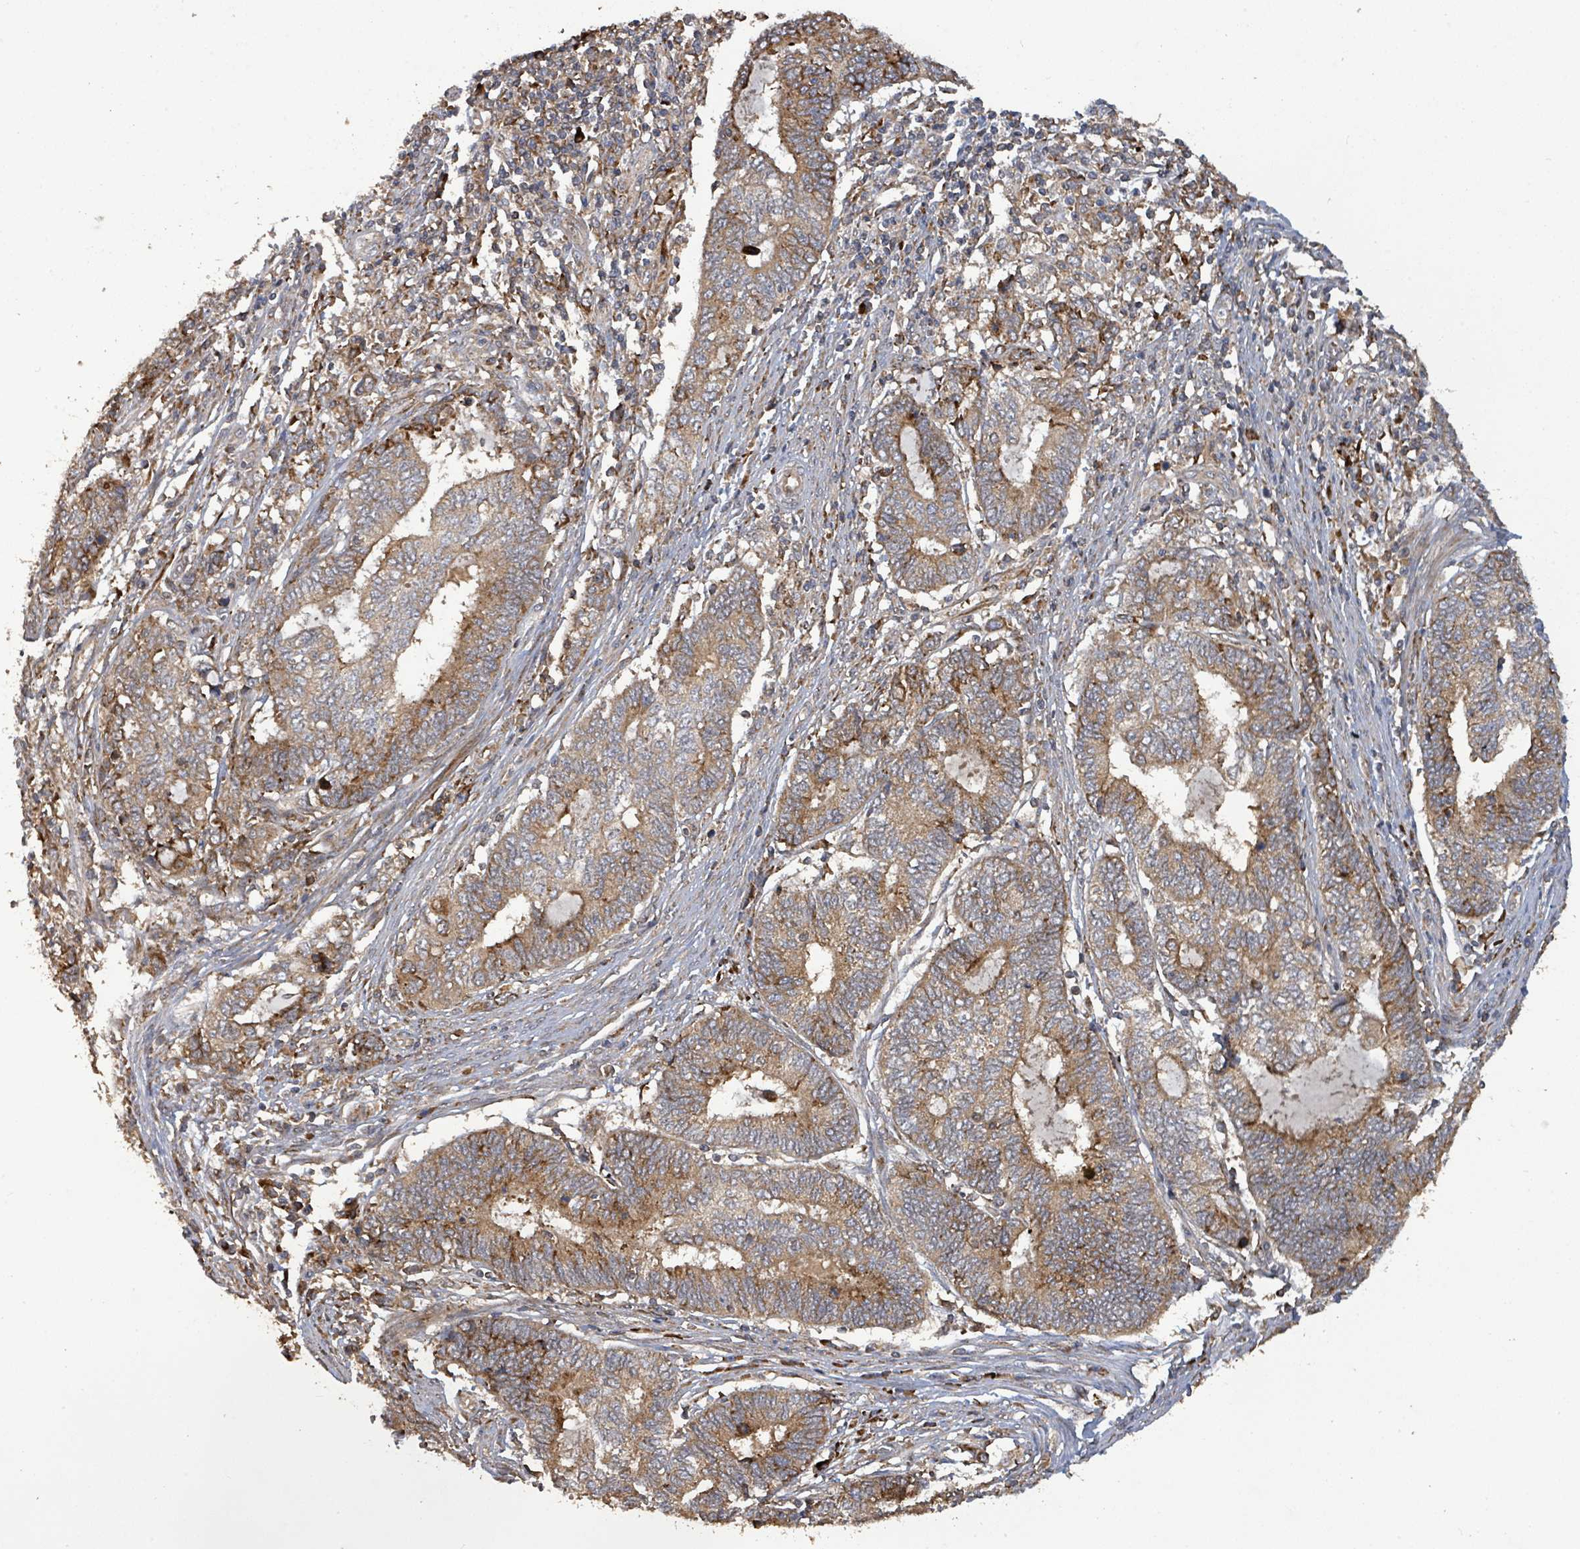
{"staining": {"intensity": "moderate", "quantity": ">75%", "location": "cytoplasmic/membranous"}, "tissue": "endometrial cancer", "cell_type": "Tumor cells", "image_type": "cancer", "snomed": [{"axis": "morphology", "description": "Adenocarcinoma, NOS"}, {"axis": "topography", "description": "Uterus"}, {"axis": "topography", "description": "Endometrium"}], "caption": "Immunohistochemistry (DAB (3,3'-diaminobenzidine)) staining of endometrial cancer displays moderate cytoplasmic/membranous protein expression in approximately >75% of tumor cells.", "gene": "STARD4", "patient": {"sex": "female", "age": 70}}